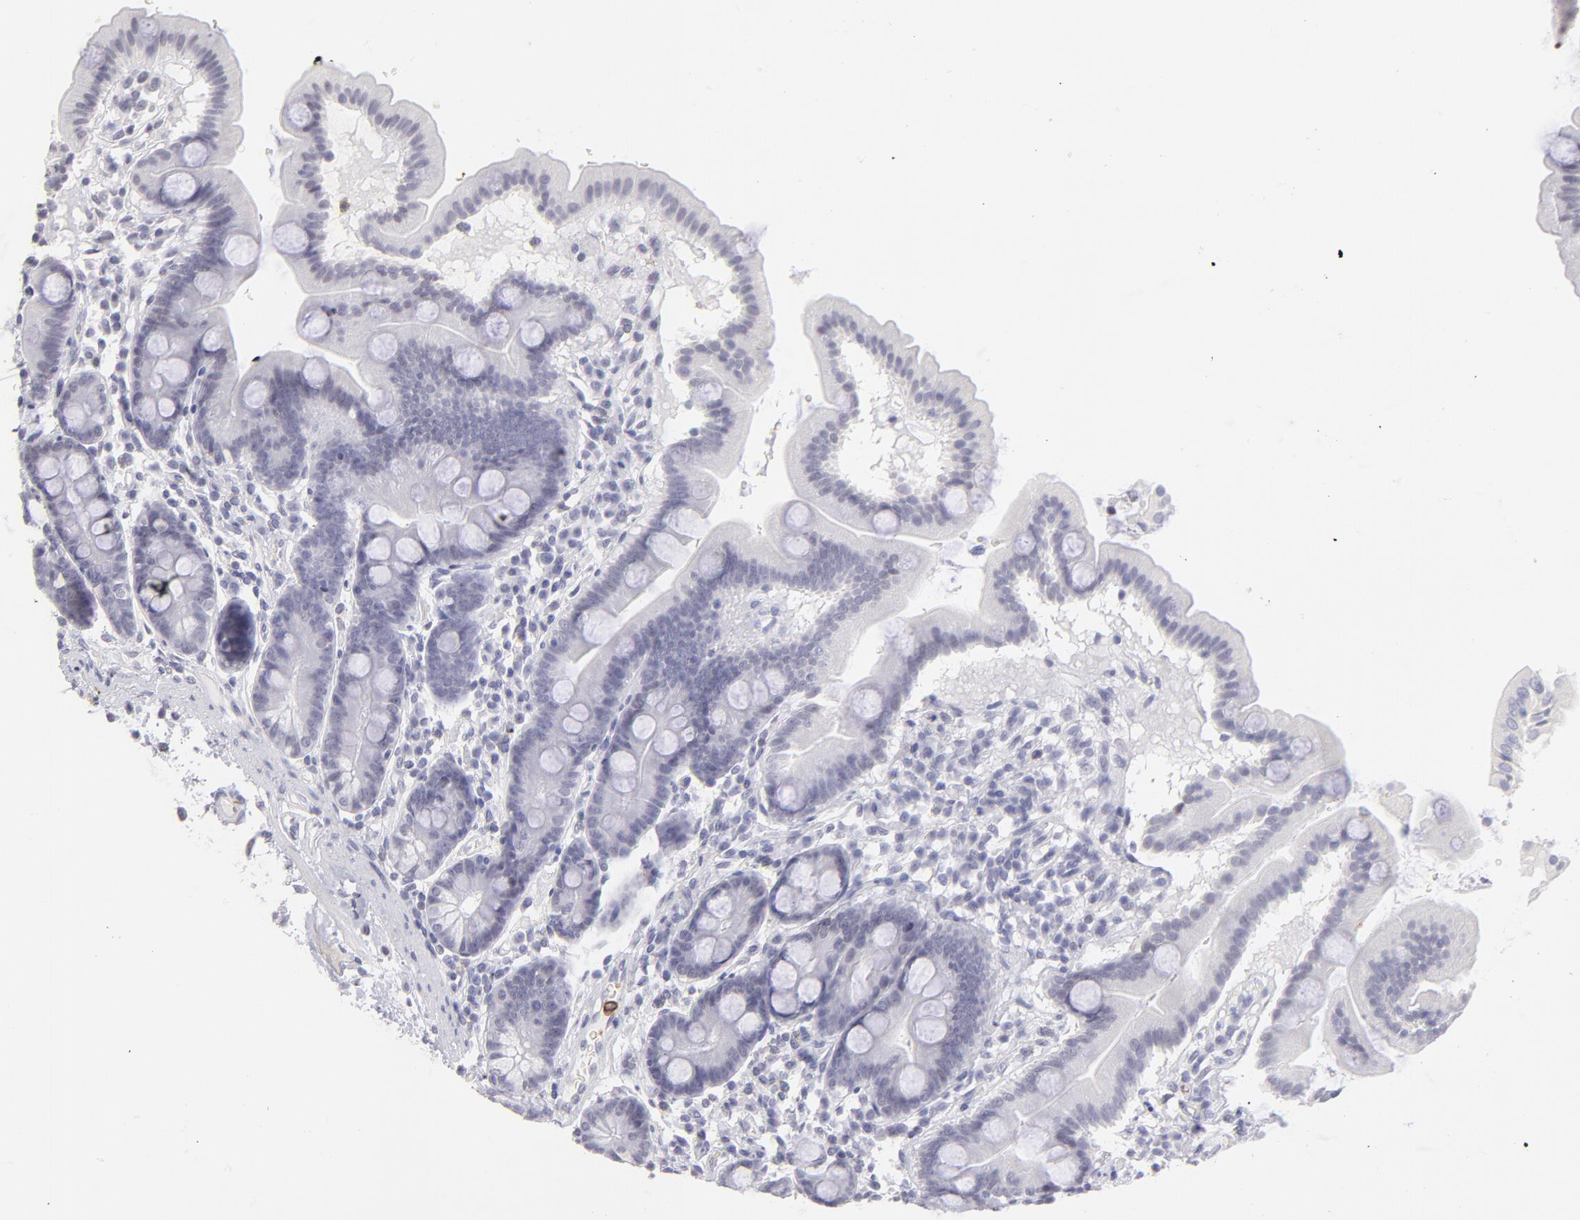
{"staining": {"intensity": "negative", "quantity": "none", "location": "none"}, "tissue": "duodenum", "cell_type": "Glandular cells", "image_type": "normal", "snomed": [{"axis": "morphology", "description": "Normal tissue, NOS"}, {"axis": "topography", "description": "Duodenum"}], "caption": "A photomicrograph of duodenum stained for a protein reveals no brown staining in glandular cells.", "gene": "LTB4R", "patient": {"sex": "male", "age": 50}}